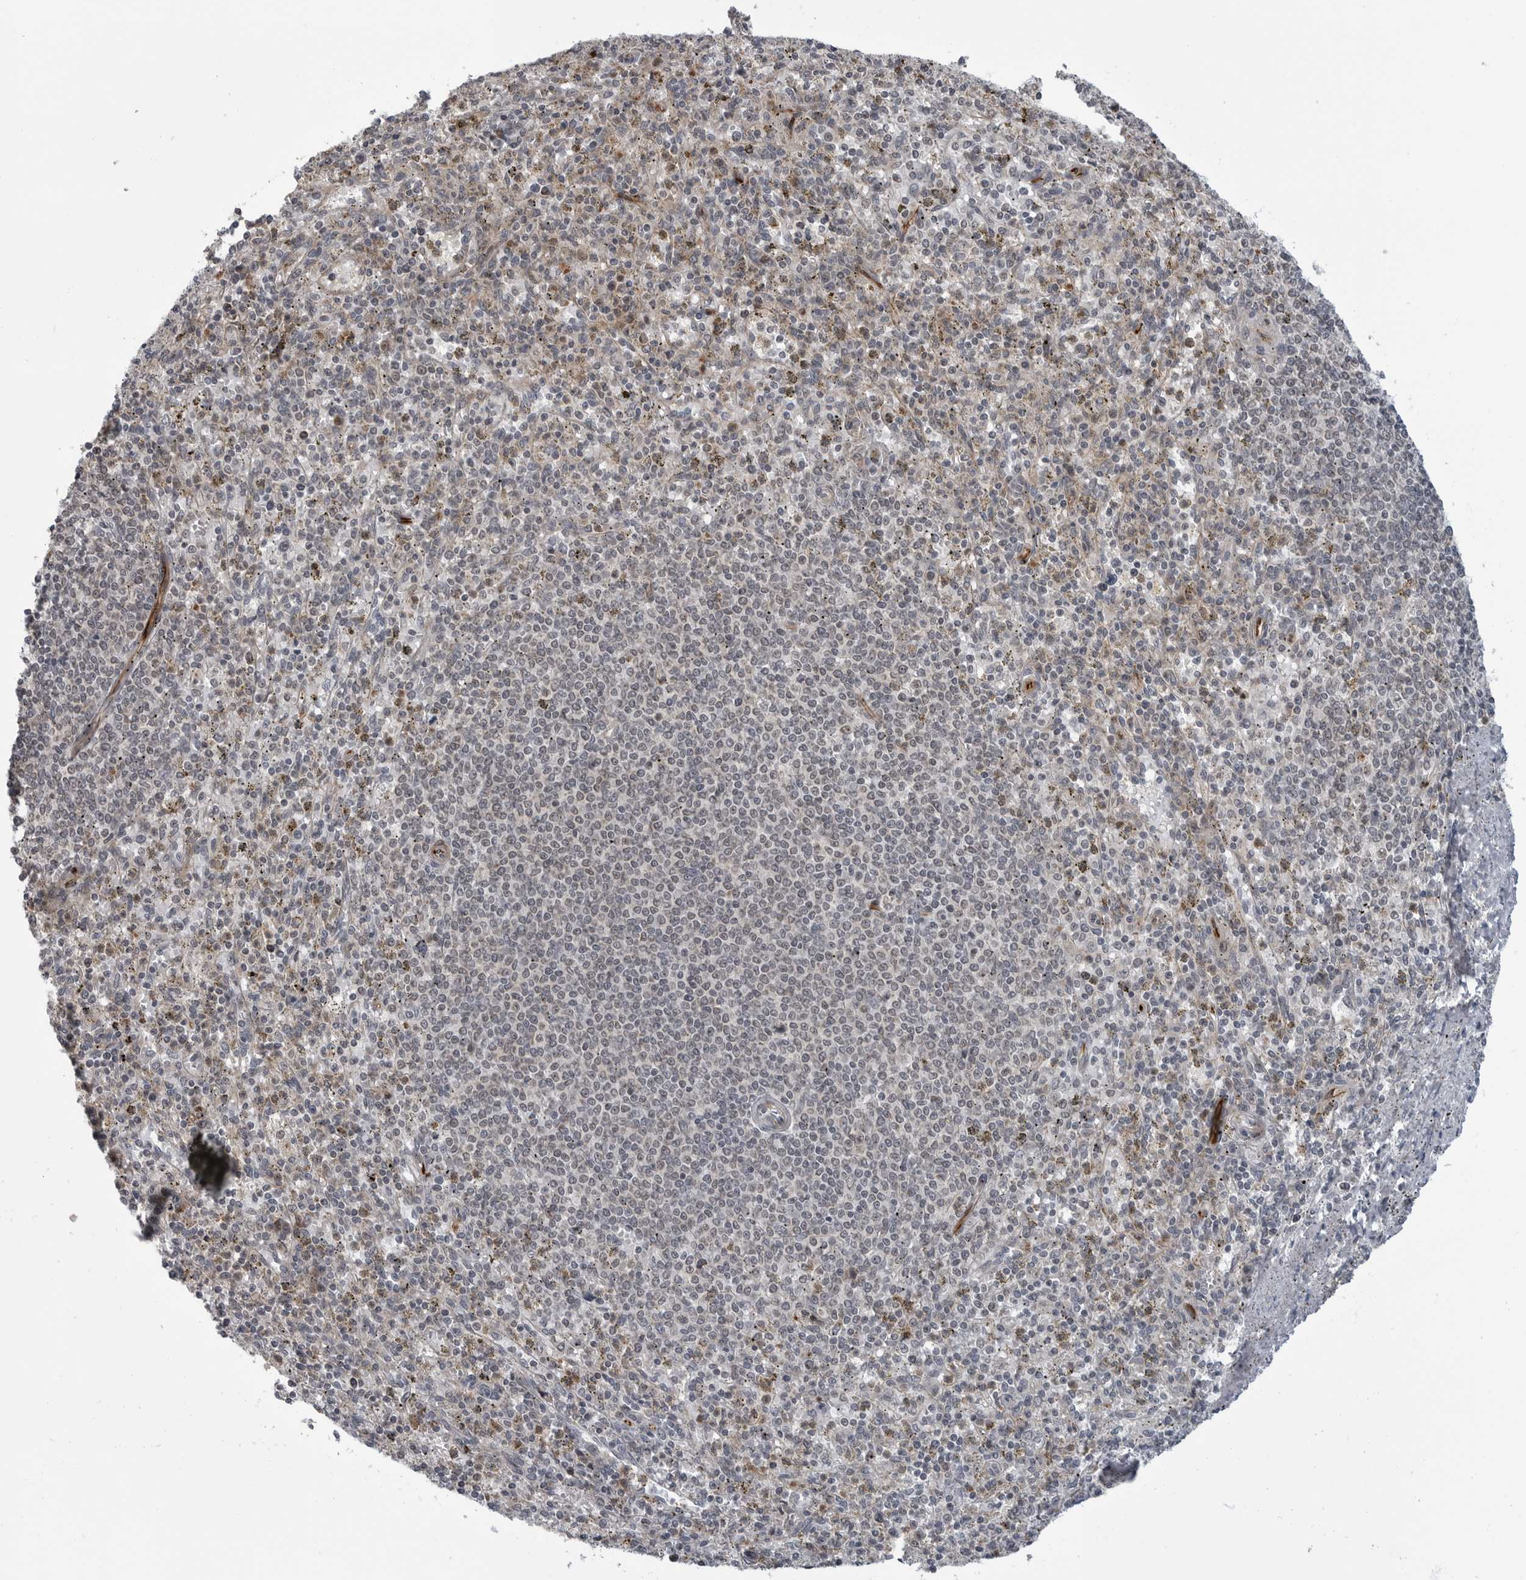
{"staining": {"intensity": "negative", "quantity": "none", "location": "none"}, "tissue": "spleen", "cell_type": "Cells in red pulp", "image_type": "normal", "snomed": [{"axis": "morphology", "description": "Normal tissue, NOS"}, {"axis": "topography", "description": "Spleen"}], "caption": "The photomicrograph demonstrates no staining of cells in red pulp in normal spleen.", "gene": "FAAP100", "patient": {"sex": "male", "age": 72}}